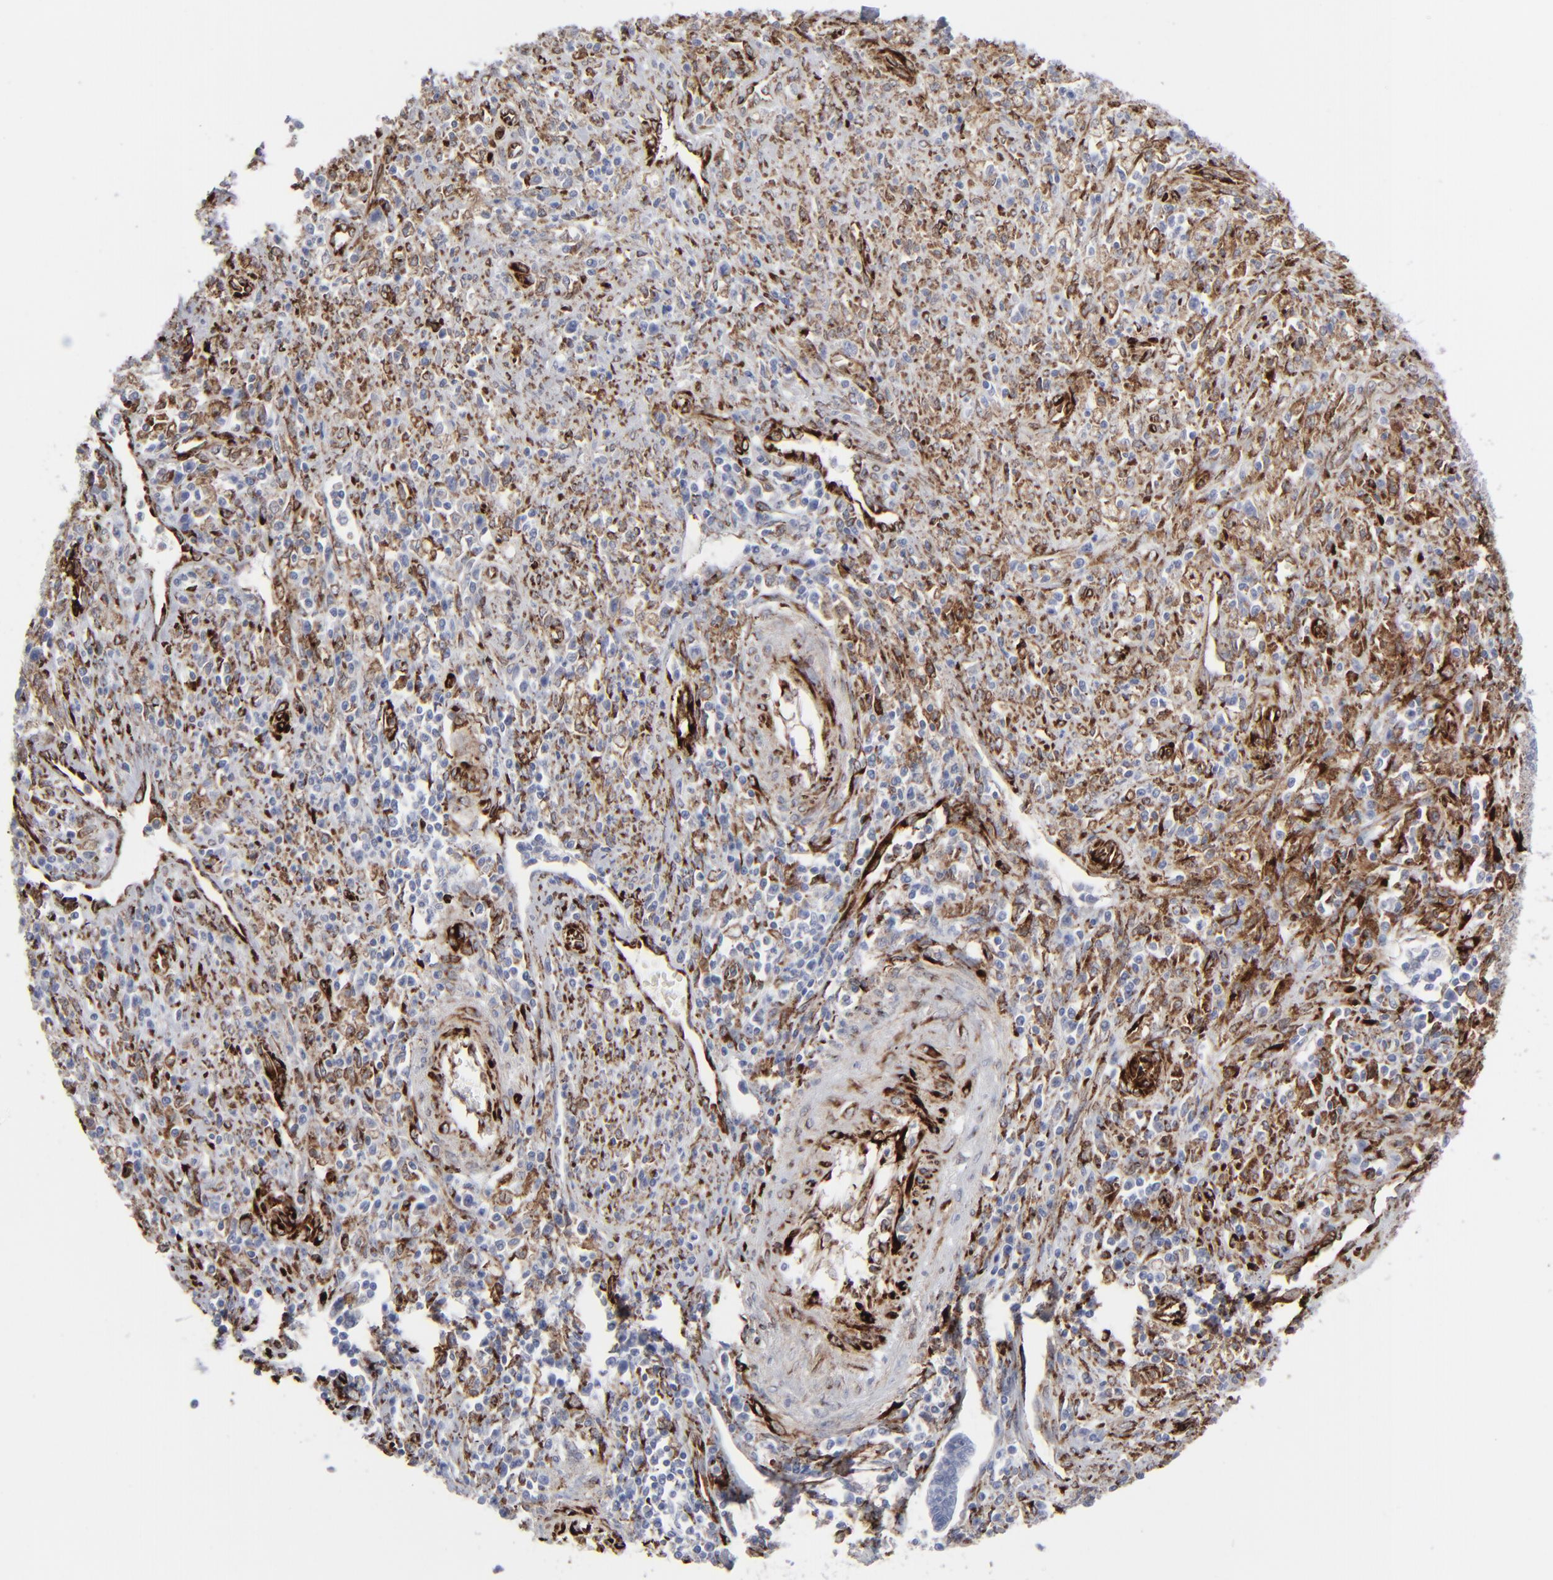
{"staining": {"intensity": "negative", "quantity": "none", "location": "none"}, "tissue": "cervical cancer", "cell_type": "Tumor cells", "image_type": "cancer", "snomed": [{"axis": "morphology", "description": "Adenocarcinoma, NOS"}, {"axis": "topography", "description": "Cervix"}], "caption": "IHC photomicrograph of cervical cancer (adenocarcinoma) stained for a protein (brown), which exhibits no expression in tumor cells.", "gene": "SPARC", "patient": {"sex": "female", "age": 36}}